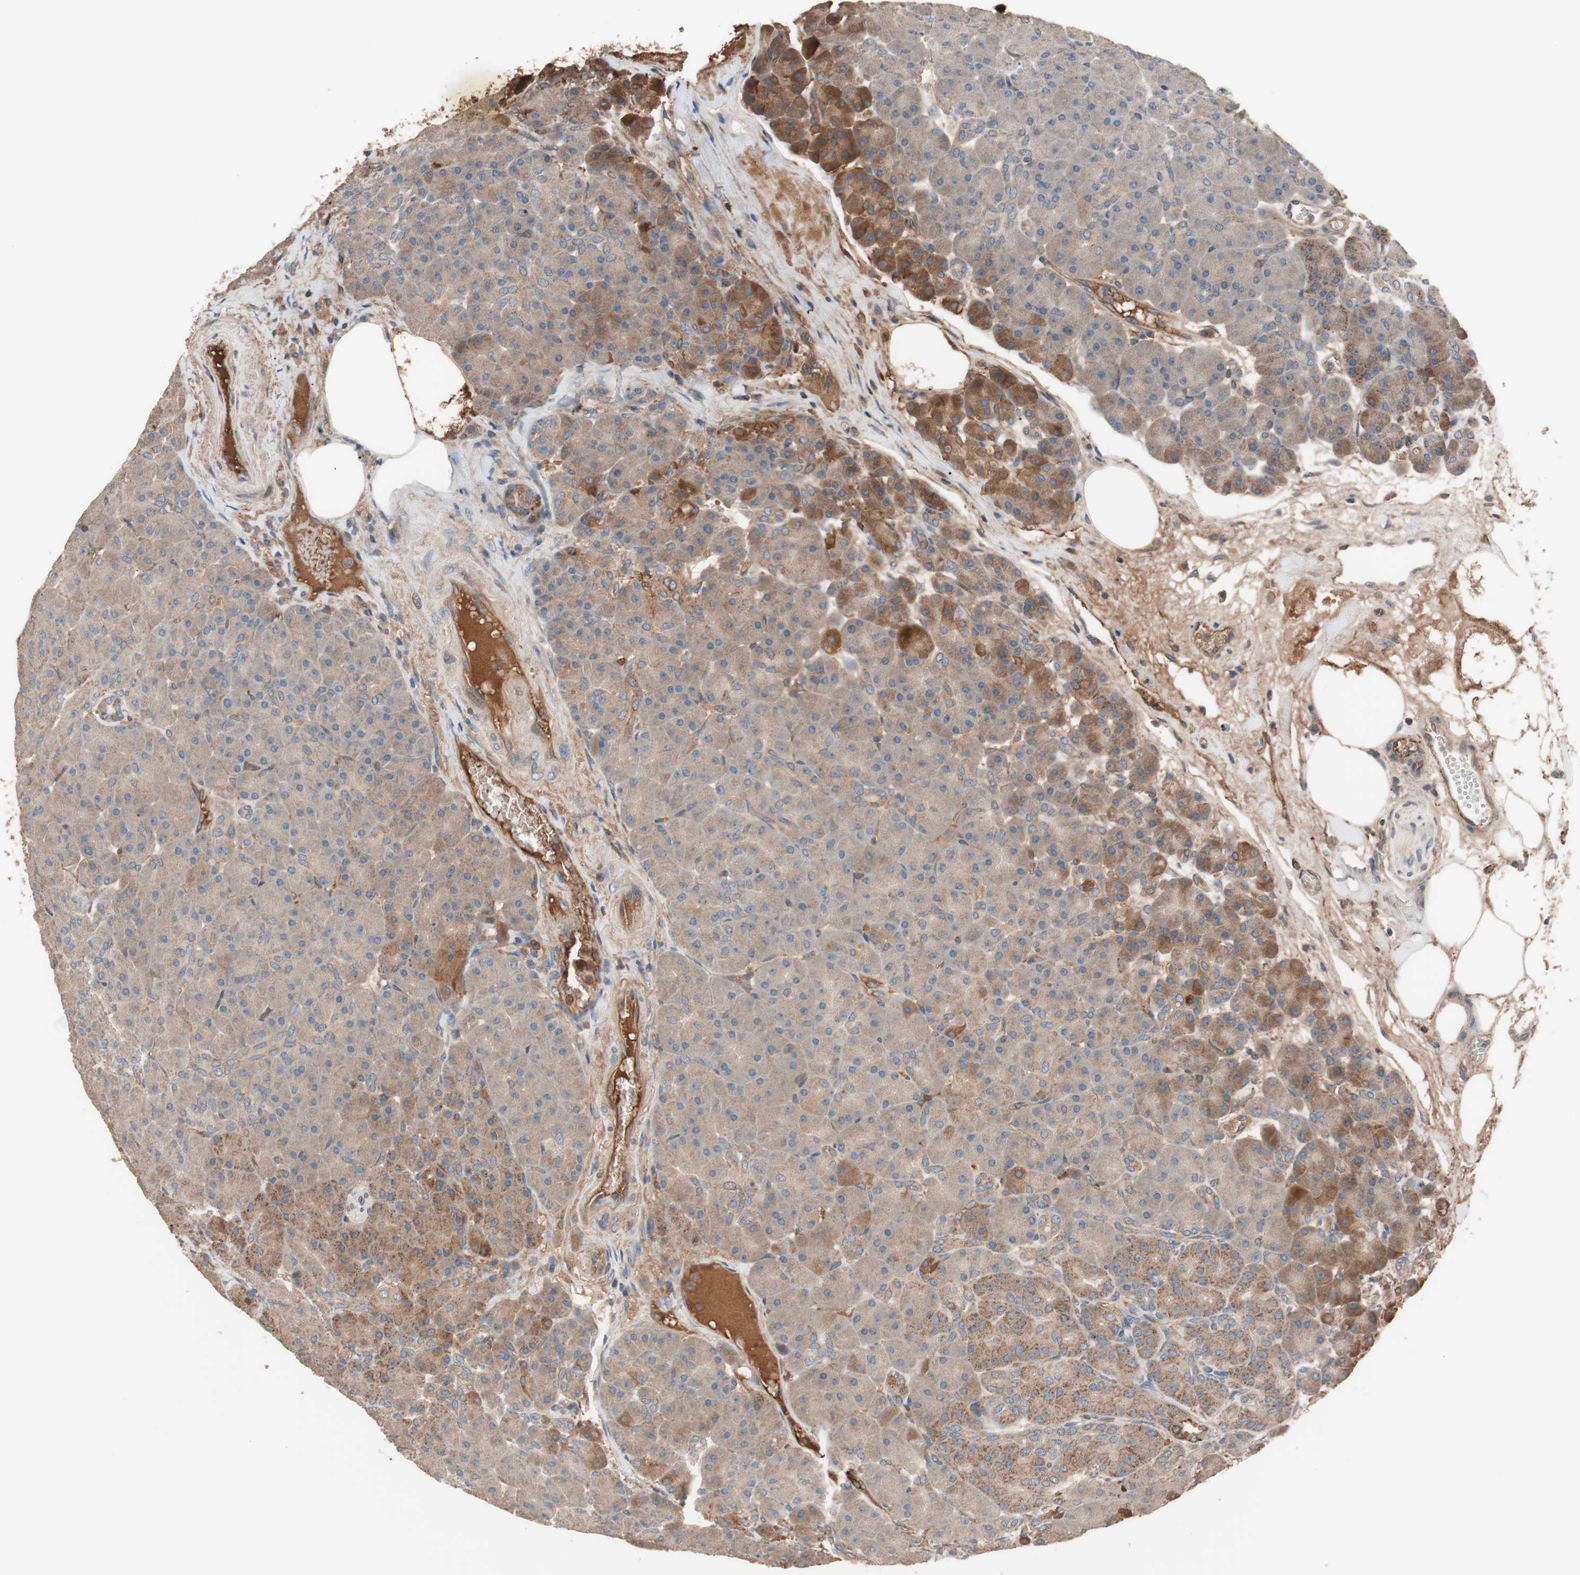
{"staining": {"intensity": "moderate", "quantity": ">75%", "location": "cytoplasmic/membranous"}, "tissue": "pancreas", "cell_type": "Exocrine glandular cells", "image_type": "normal", "snomed": [{"axis": "morphology", "description": "Normal tissue, NOS"}, {"axis": "topography", "description": "Pancreas"}], "caption": "Pancreas stained with a brown dye reveals moderate cytoplasmic/membranous positive staining in approximately >75% of exocrine glandular cells.", "gene": "SDC4", "patient": {"sex": "male", "age": 66}}